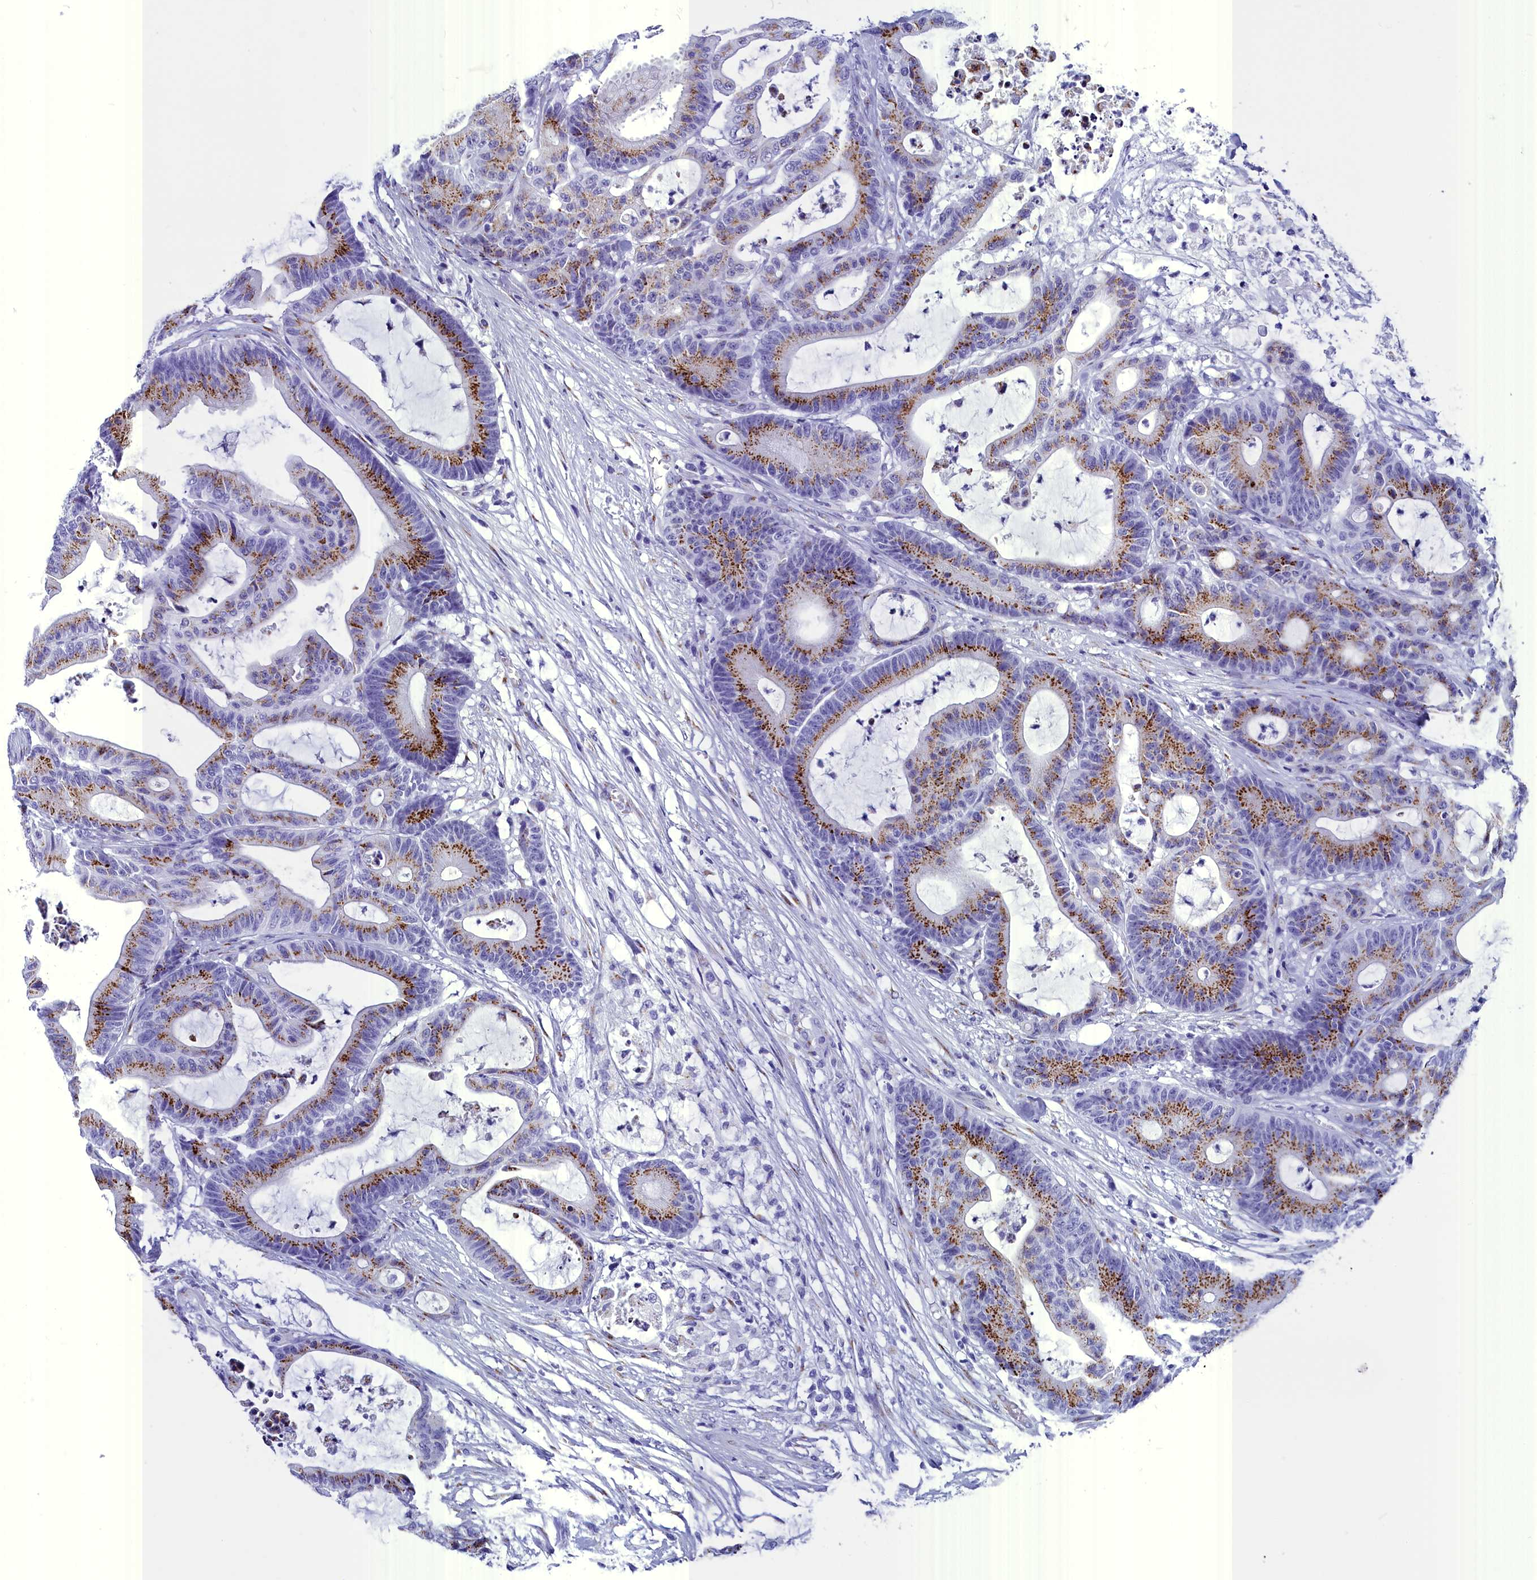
{"staining": {"intensity": "moderate", "quantity": ">75%", "location": "cytoplasmic/membranous"}, "tissue": "colorectal cancer", "cell_type": "Tumor cells", "image_type": "cancer", "snomed": [{"axis": "morphology", "description": "Adenocarcinoma, NOS"}, {"axis": "topography", "description": "Colon"}], "caption": "Protein staining exhibits moderate cytoplasmic/membranous expression in approximately >75% of tumor cells in colorectal cancer. The staining was performed using DAB to visualize the protein expression in brown, while the nuclei were stained in blue with hematoxylin (Magnification: 20x).", "gene": "AP3B2", "patient": {"sex": "female", "age": 84}}